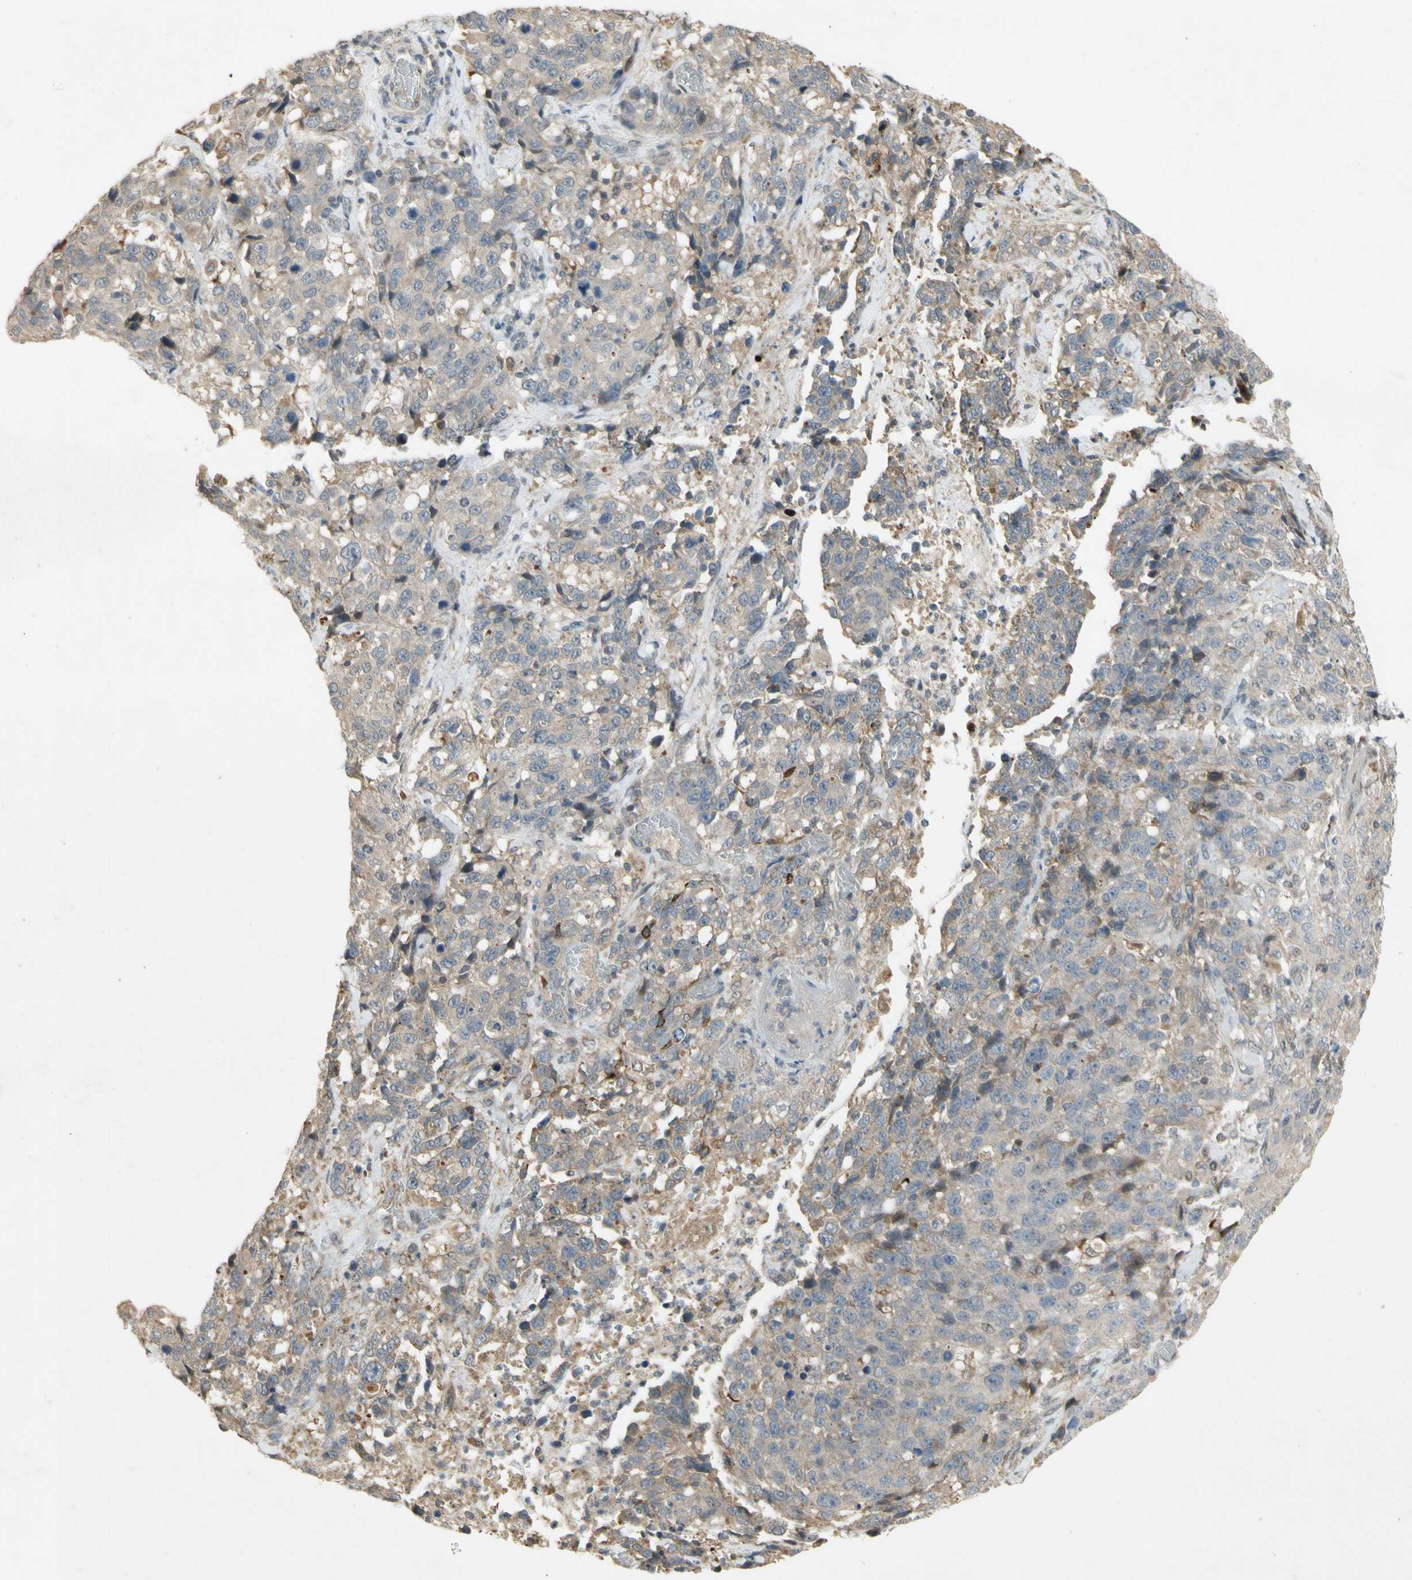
{"staining": {"intensity": "weak", "quantity": "<25%", "location": "cytoplasmic/membranous"}, "tissue": "stomach cancer", "cell_type": "Tumor cells", "image_type": "cancer", "snomed": [{"axis": "morphology", "description": "Normal tissue, NOS"}, {"axis": "morphology", "description": "Adenocarcinoma, NOS"}, {"axis": "topography", "description": "Stomach"}], "caption": "Human stomach adenocarcinoma stained for a protein using immunohistochemistry displays no staining in tumor cells.", "gene": "NRG4", "patient": {"sex": "male", "age": 48}}